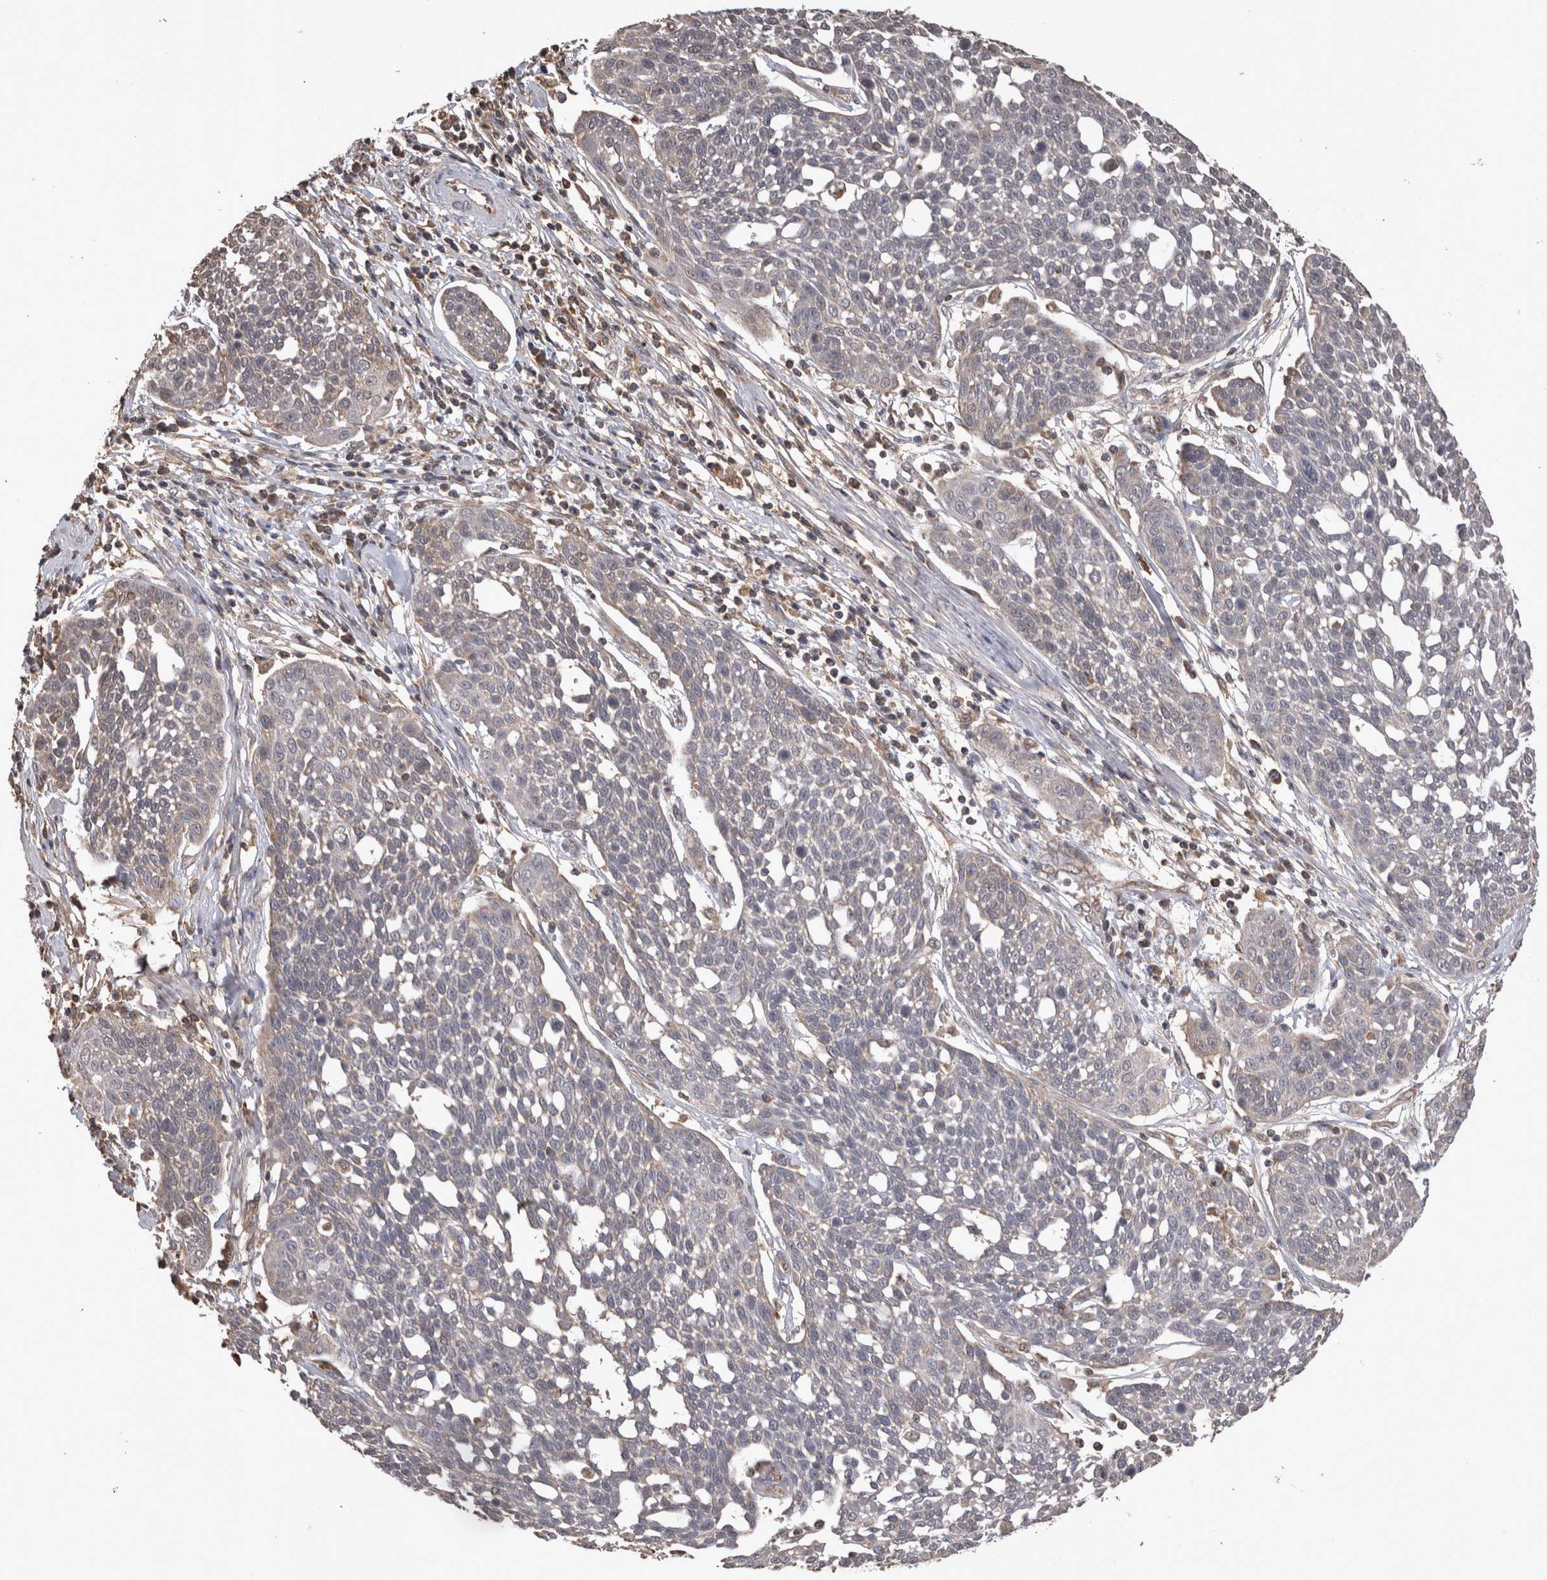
{"staining": {"intensity": "negative", "quantity": "none", "location": "none"}, "tissue": "cervical cancer", "cell_type": "Tumor cells", "image_type": "cancer", "snomed": [{"axis": "morphology", "description": "Squamous cell carcinoma, NOS"}, {"axis": "topography", "description": "Cervix"}], "caption": "This histopathology image is of cervical cancer stained with immunohistochemistry (IHC) to label a protein in brown with the nuclei are counter-stained blue. There is no positivity in tumor cells.", "gene": "PREP", "patient": {"sex": "female", "age": 34}}